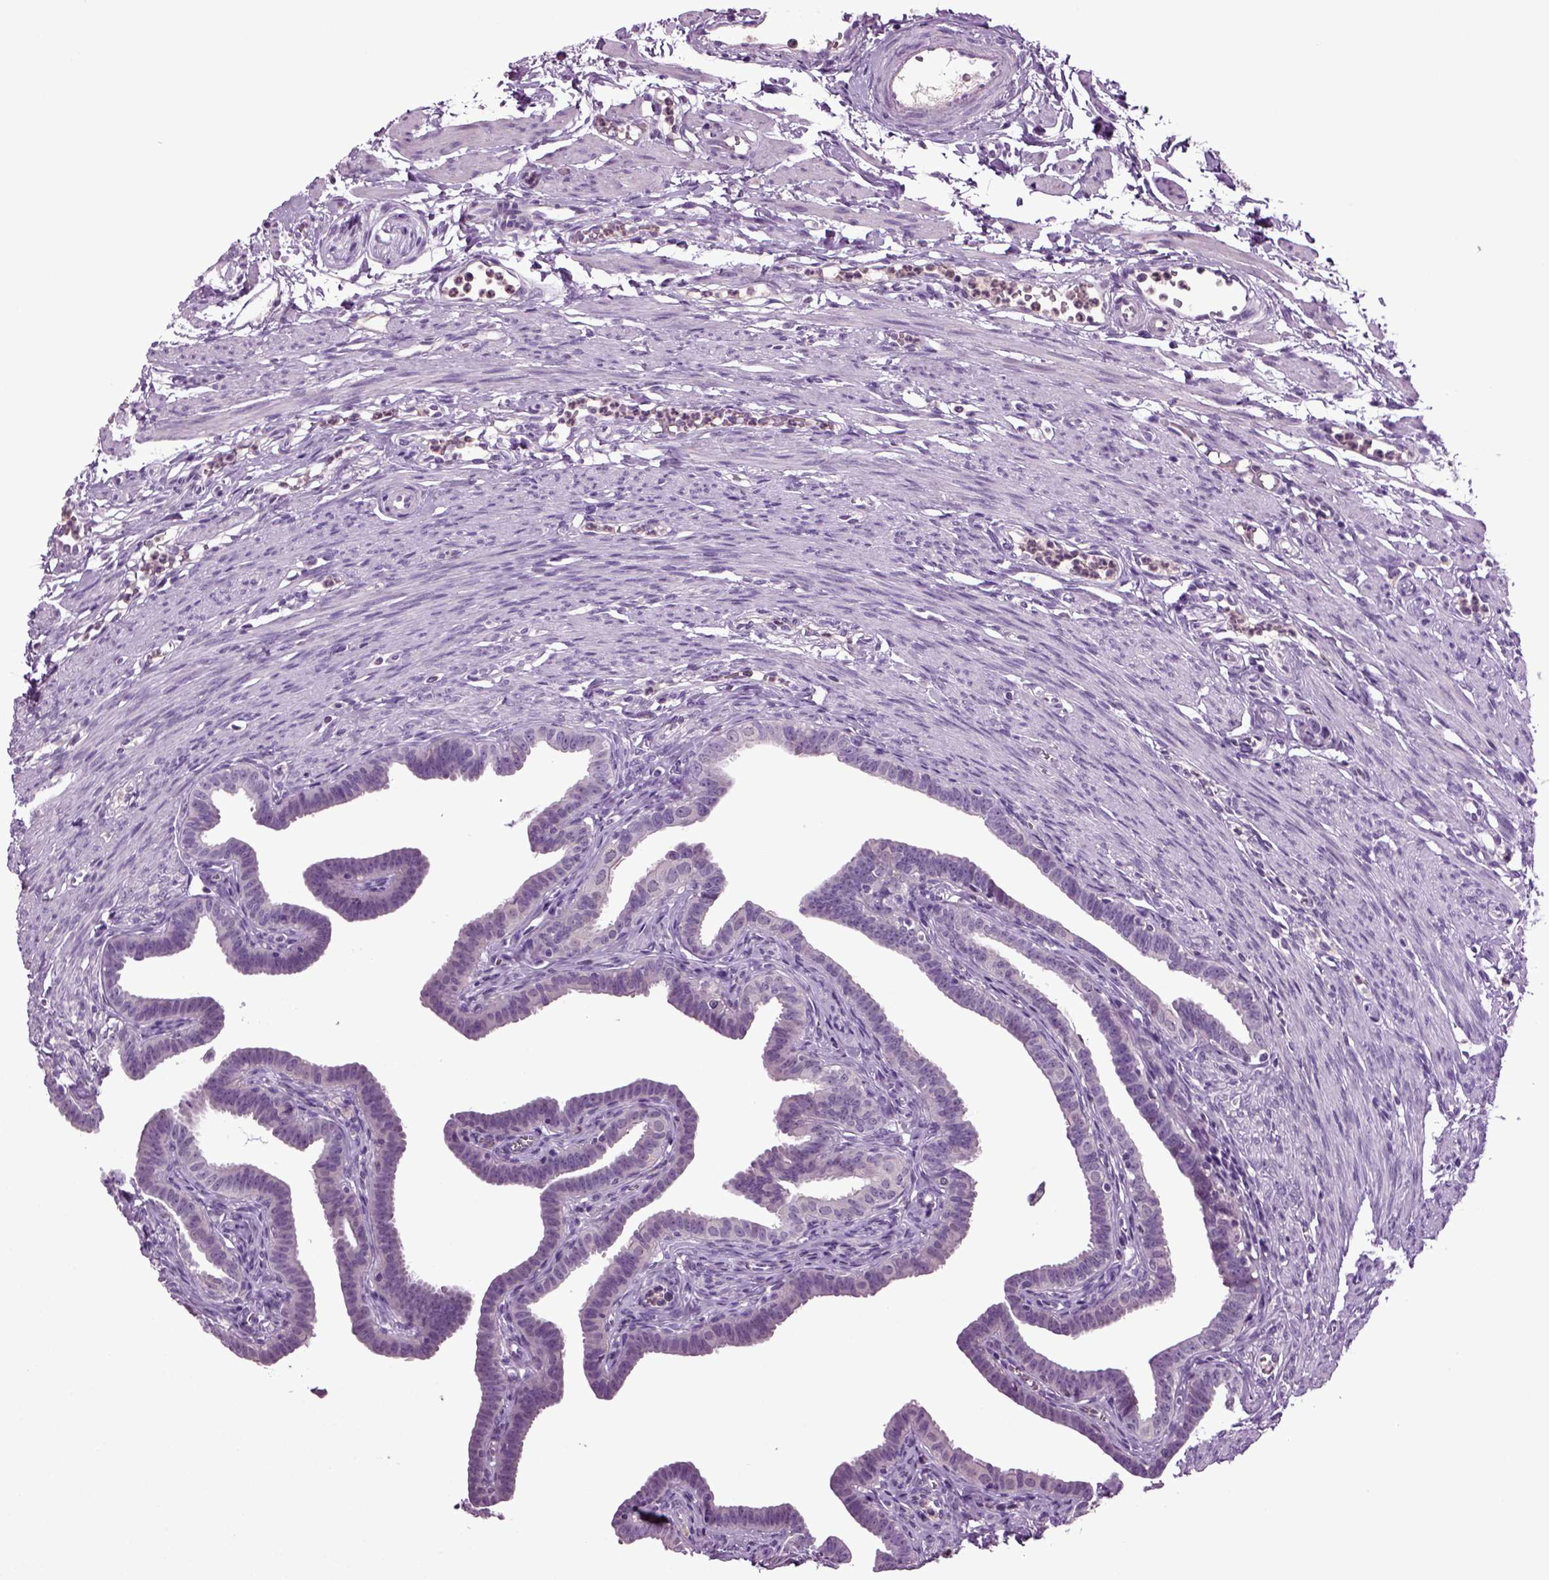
{"staining": {"intensity": "negative", "quantity": "none", "location": "none"}, "tissue": "fallopian tube", "cell_type": "Glandular cells", "image_type": "normal", "snomed": [{"axis": "morphology", "description": "Normal tissue, NOS"}, {"axis": "topography", "description": "Fallopian tube"}, {"axis": "topography", "description": "Ovary"}], "caption": "This is an IHC image of unremarkable fallopian tube. There is no expression in glandular cells.", "gene": "FGF11", "patient": {"sex": "female", "age": 33}}